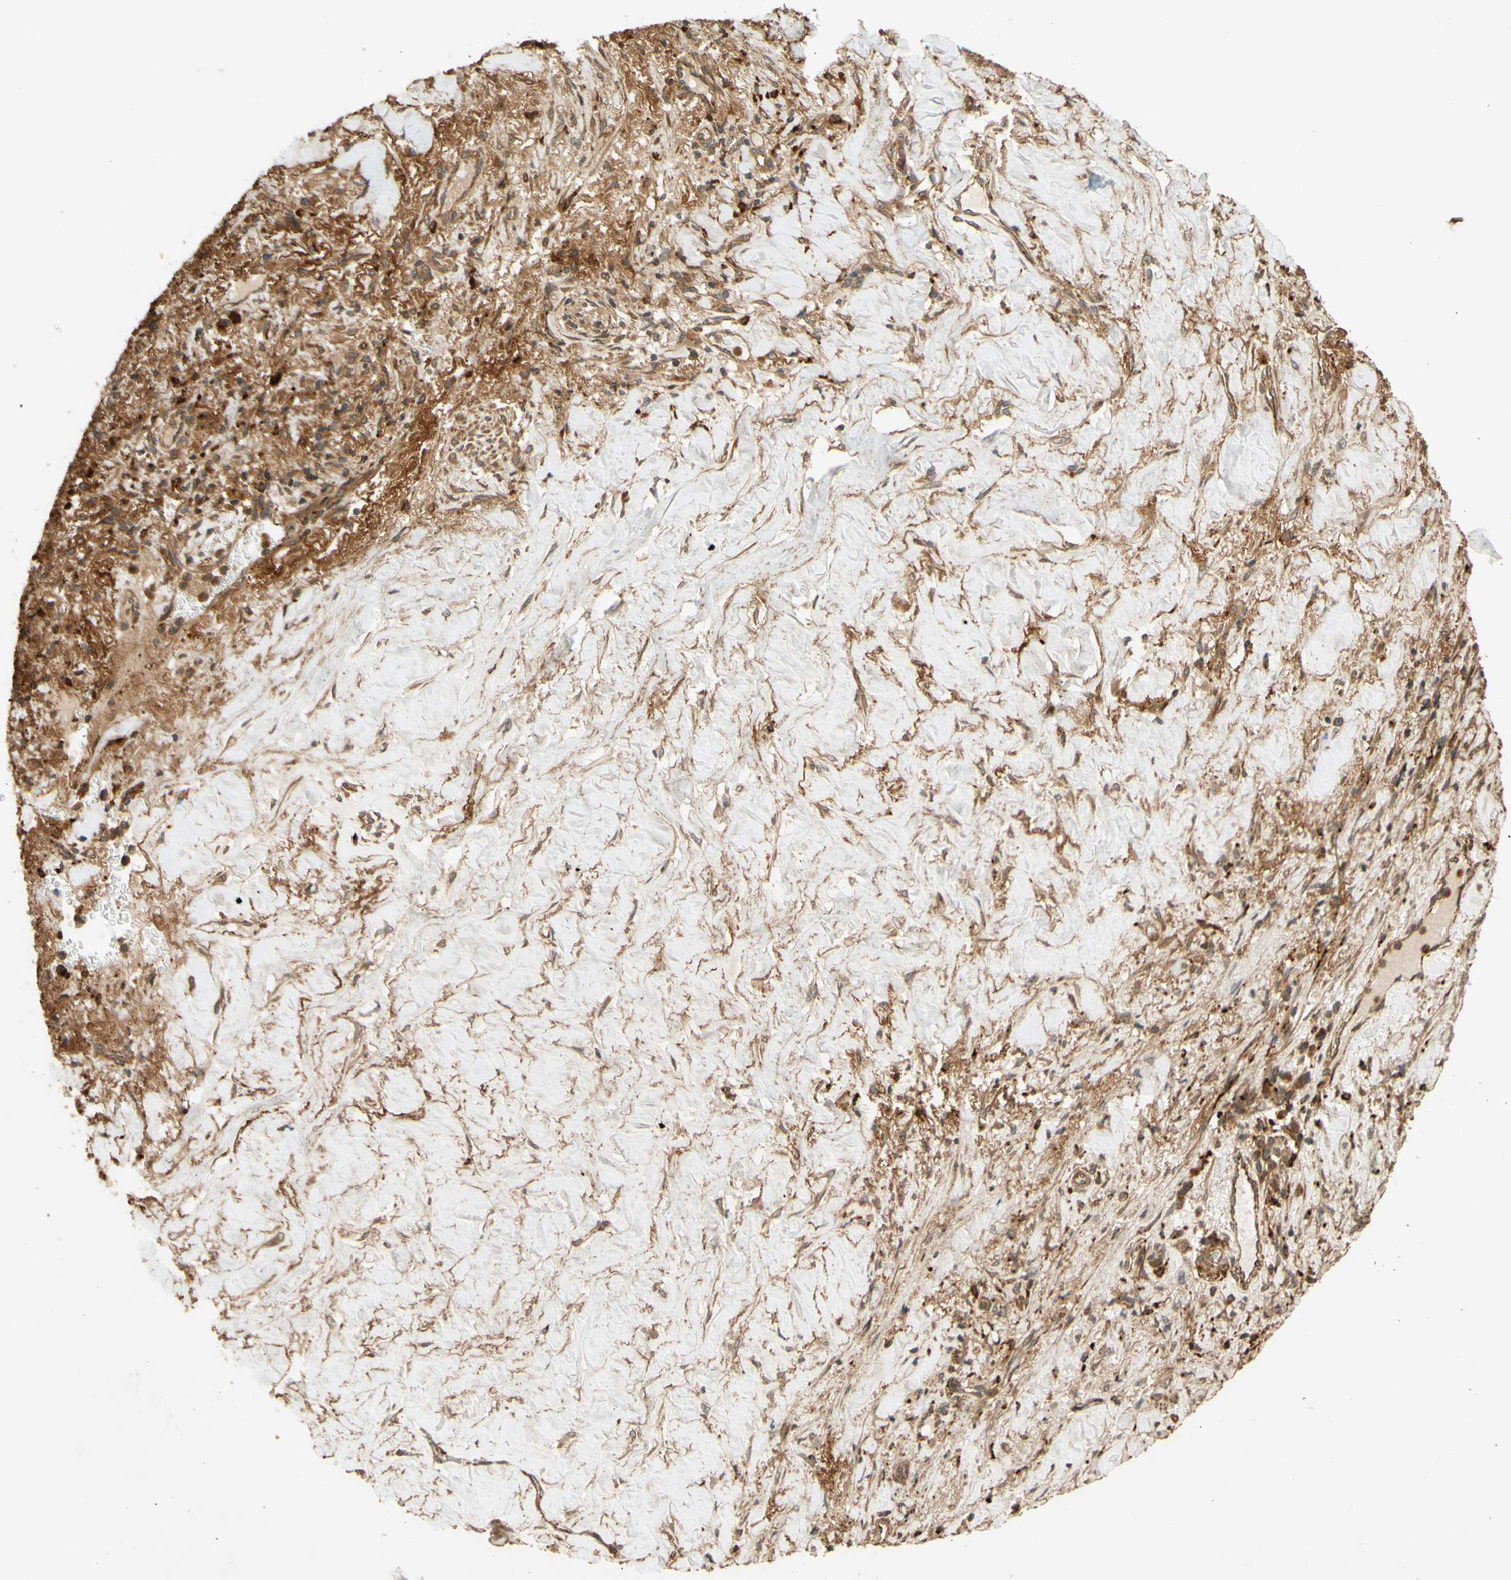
{"staining": {"intensity": "moderate", "quantity": ">75%", "location": "cytoplasmic/membranous"}, "tissue": "liver cancer", "cell_type": "Tumor cells", "image_type": "cancer", "snomed": [{"axis": "morphology", "description": "Cholangiocarcinoma"}, {"axis": "topography", "description": "Liver"}], "caption": "This is a photomicrograph of IHC staining of cholangiocarcinoma (liver), which shows moderate staining in the cytoplasmic/membranous of tumor cells.", "gene": "RNF19A", "patient": {"sex": "female", "age": 67}}